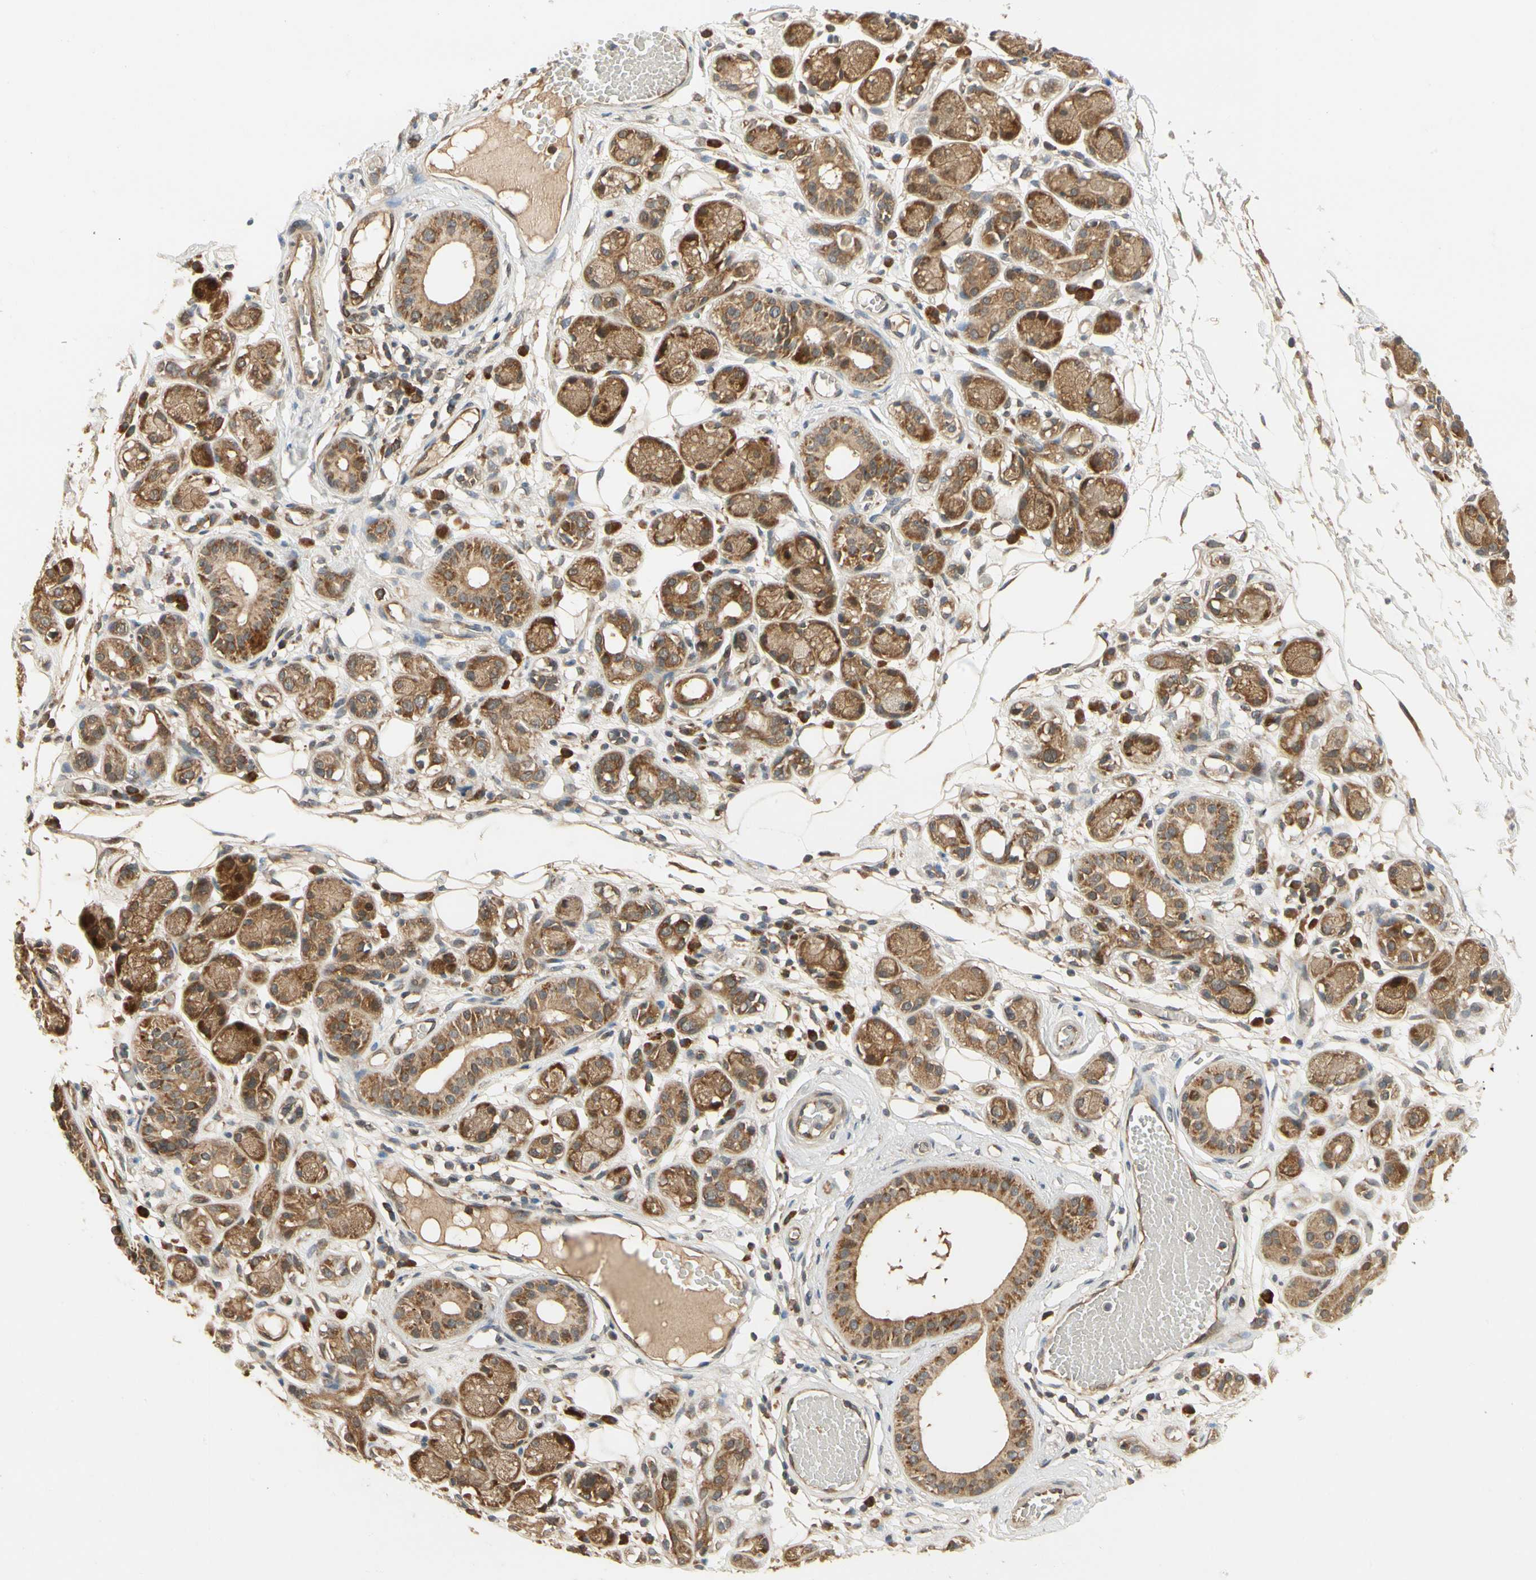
{"staining": {"intensity": "moderate", "quantity": ">75%", "location": "cytoplasmic/membranous"}, "tissue": "adipose tissue", "cell_type": "Adipocytes", "image_type": "normal", "snomed": [{"axis": "morphology", "description": "Normal tissue, NOS"}, {"axis": "morphology", "description": "Inflammation, NOS"}, {"axis": "topography", "description": "Vascular tissue"}, {"axis": "topography", "description": "Salivary gland"}], "caption": "Adipocytes display medium levels of moderate cytoplasmic/membranous expression in about >75% of cells in normal human adipose tissue.", "gene": "TDRP", "patient": {"sex": "female", "age": 75}}